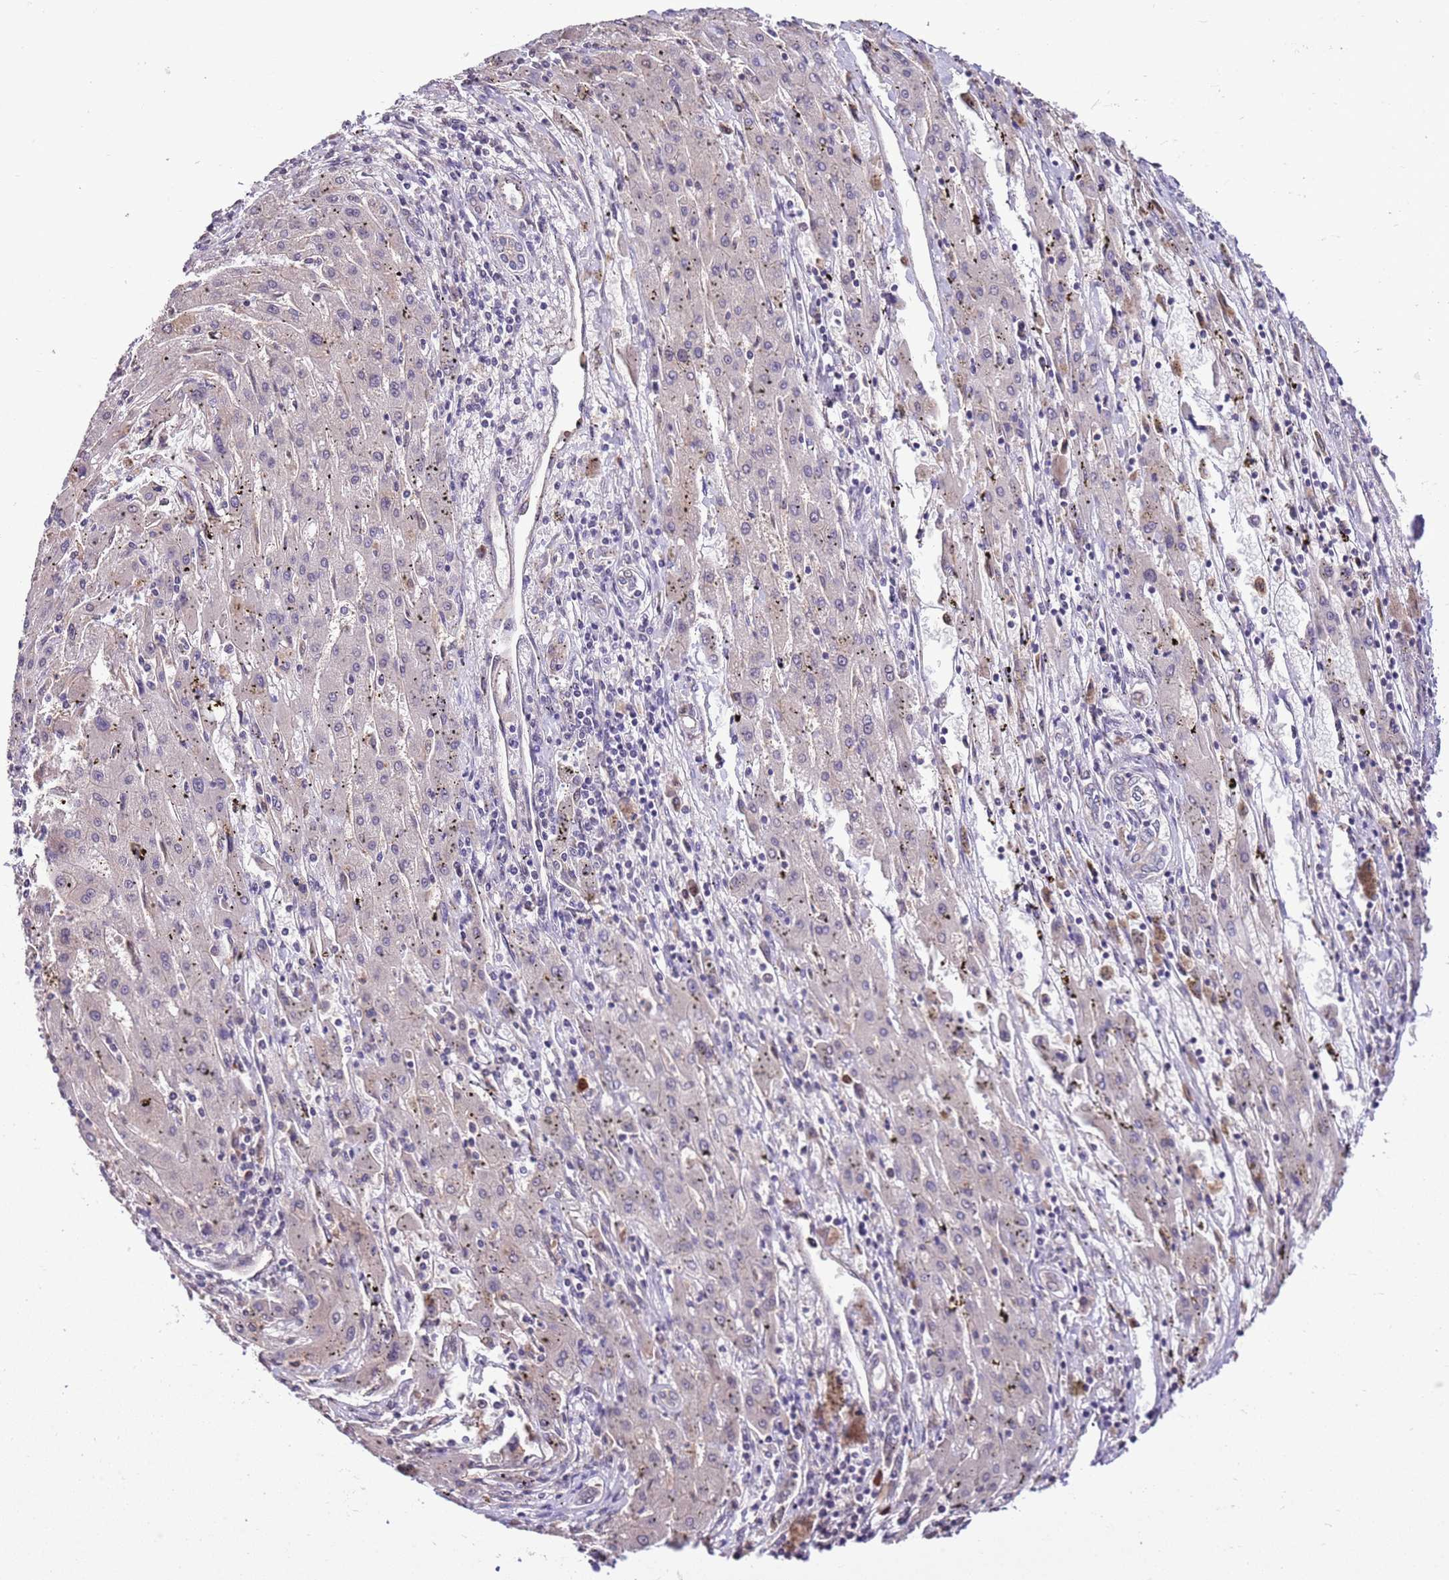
{"staining": {"intensity": "negative", "quantity": "none", "location": "none"}, "tissue": "liver cancer", "cell_type": "Tumor cells", "image_type": "cancer", "snomed": [{"axis": "morphology", "description": "Carcinoma, Hepatocellular, NOS"}, {"axis": "topography", "description": "Liver"}], "caption": "Immunohistochemical staining of human liver hepatocellular carcinoma demonstrates no significant positivity in tumor cells.", "gene": "BBS5", "patient": {"sex": "male", "age": 72}}